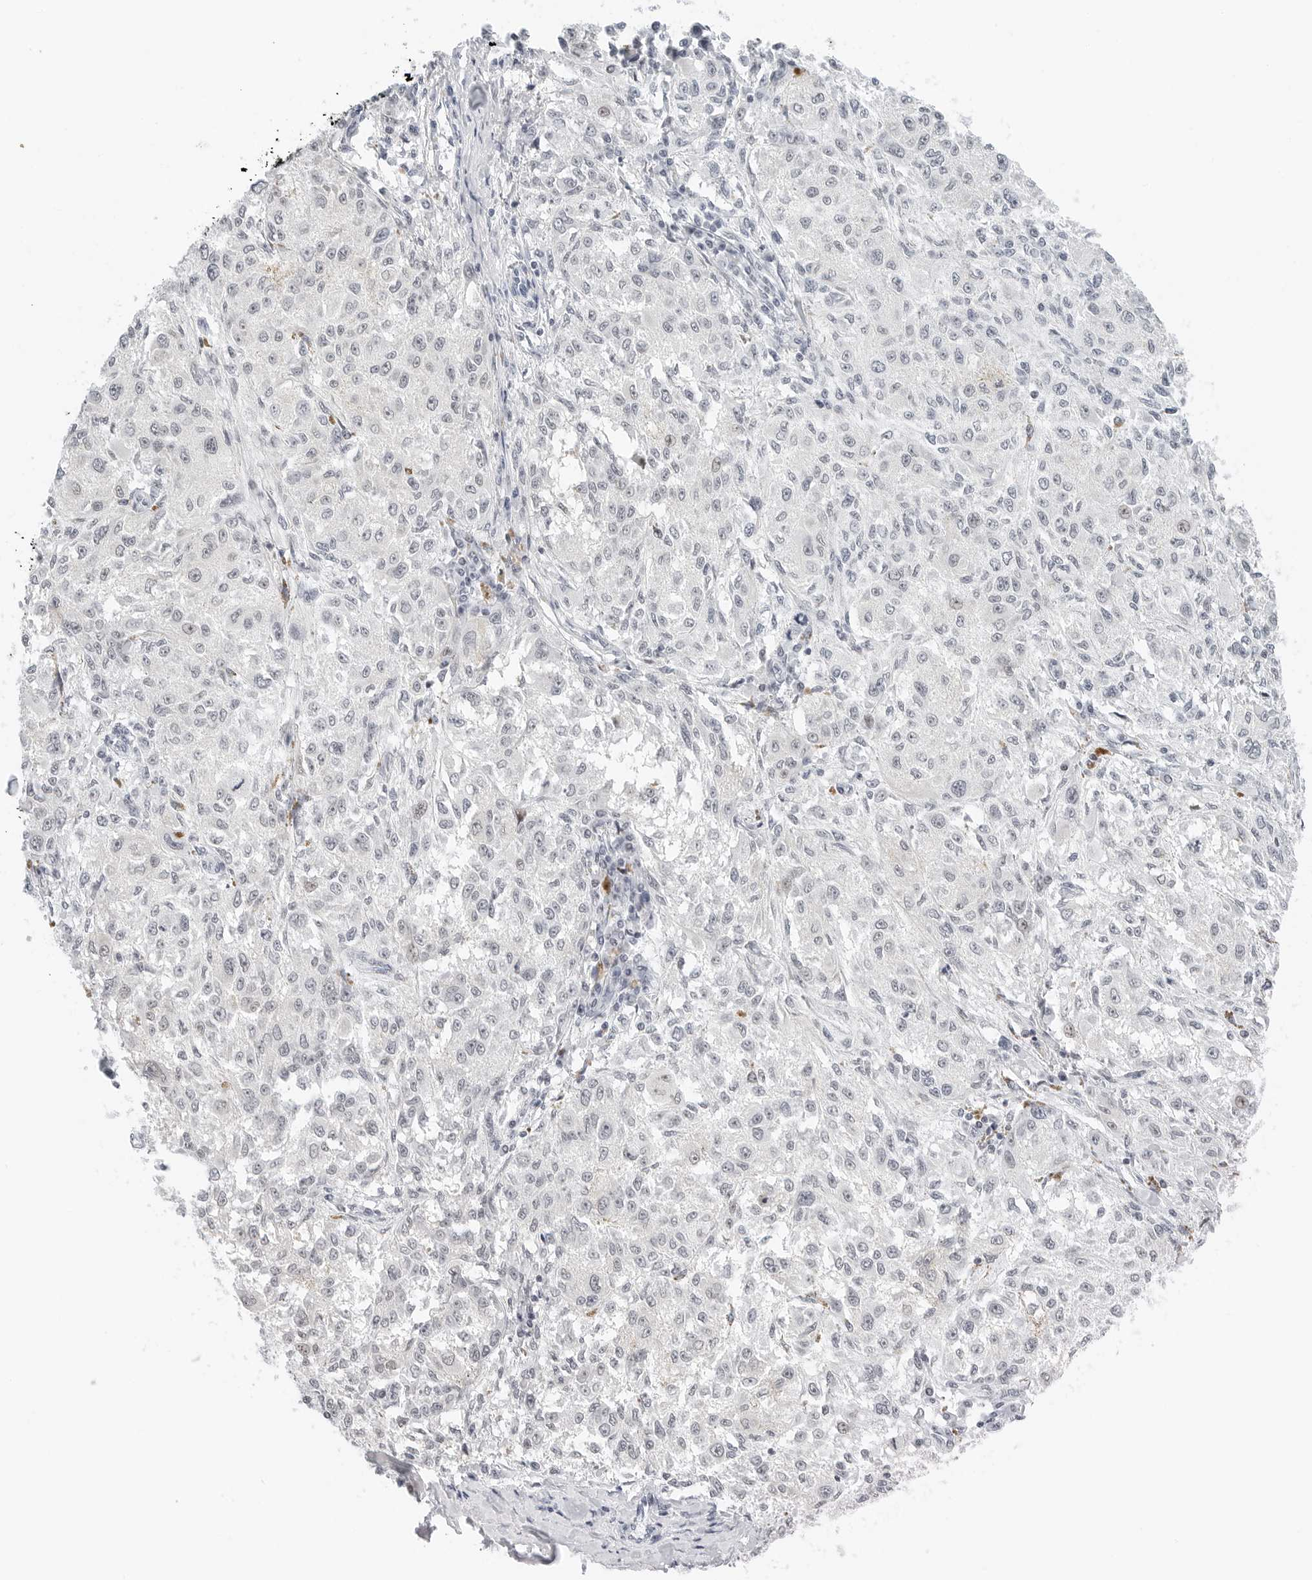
{"staining": {"intensity": "negative", "quantity": "none", "location": "none"}, "tissue": "melanoma", "cell_type": "Tumor cells", "image_type": "cancer", "snomed": [{"axis": "morphology", "description": "Necrosis, NOS"}, {"axis": "morphology", "description": "Malignant melanoma, NOS"}, {"axis": "topography", "description": "Skin"}], "caption": "Immunohistochemical staining of malignant melanoma exhibits no significant positivity in tumor cells.", "gene": "NTMT2", "patient": {"sex": "female", "age": 87}}